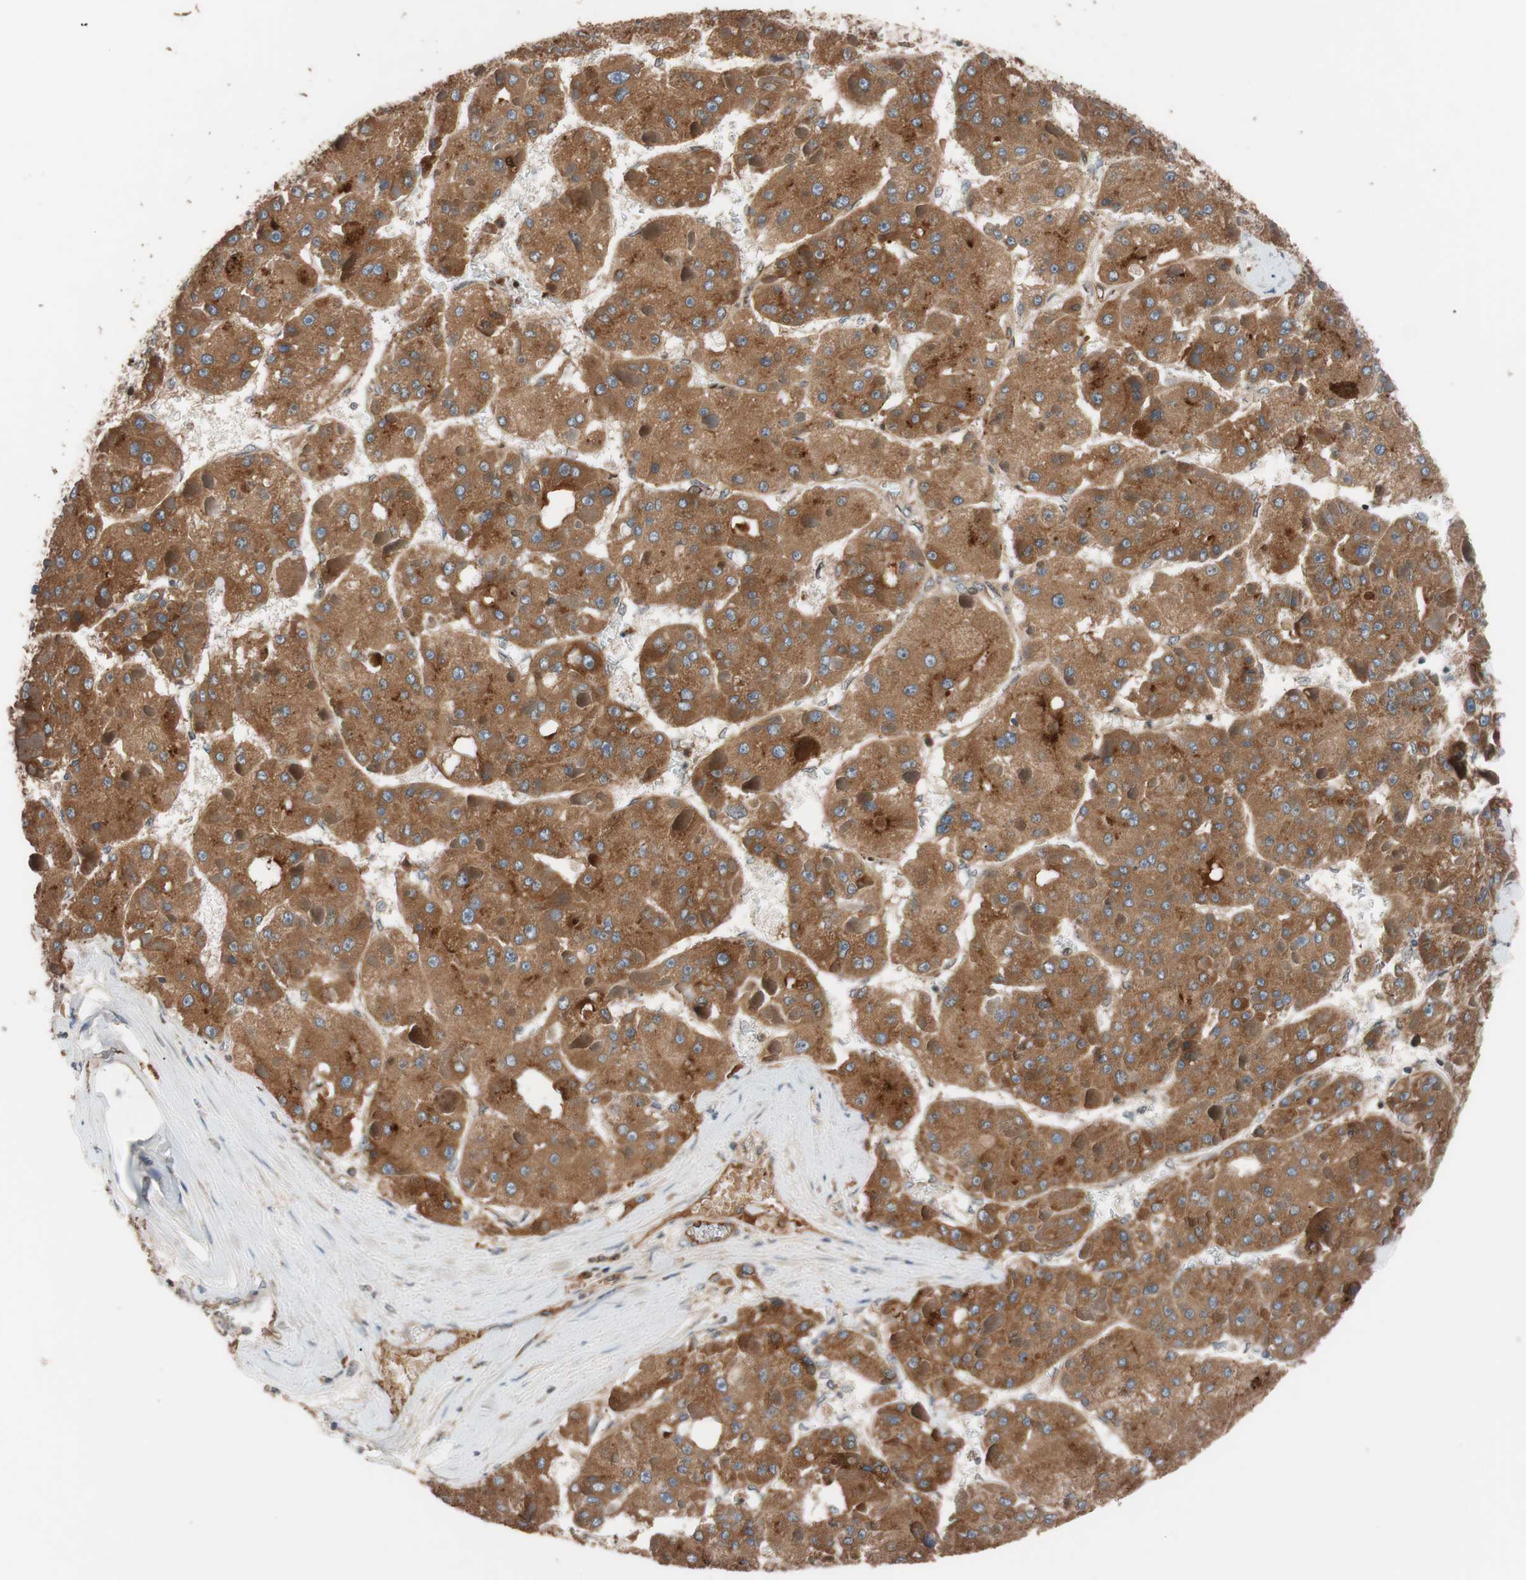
{"staining": {"intensity": "strong", "quantity": ">75%", "location": "cytoplasmic/membranous"}, "tissue": "liver cancer", "cell_type": "Tumor cells", "image_type": "cancer", "snomed": [{"axis": "morphology", "description": "Carcinoma, Hepatocellular, NOS"}, {"axis": "topography", "description": "Liver"}], "caption": "Protein analysis of liver cancer tissue exhibits strong cytoplasmic/membranous positivity in about >75% of tumor cells.", "gene": "SDC4", "patient": {"sex": "female", "age": 73}}